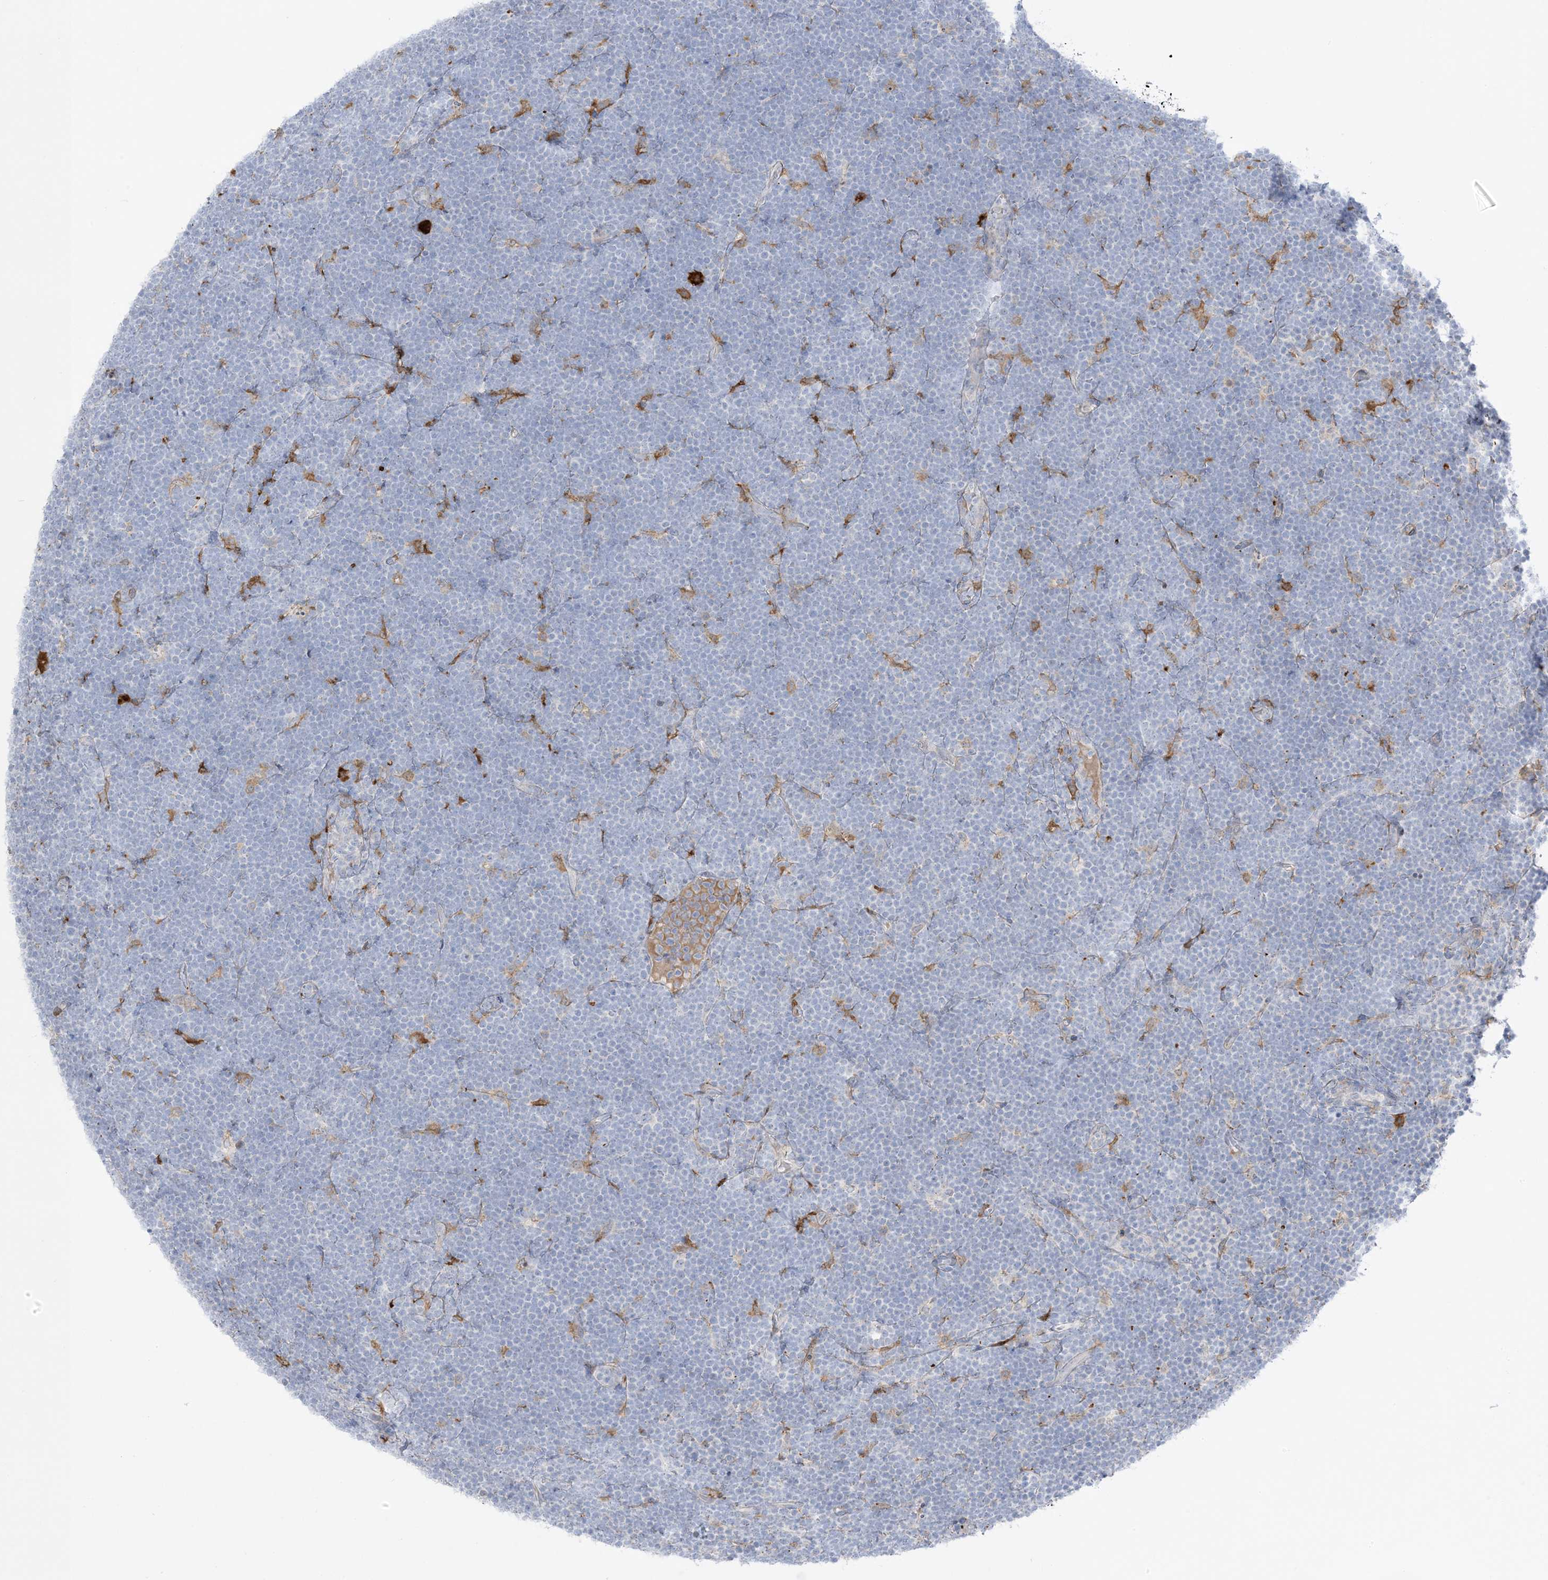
{"staining": {"intensity": "negative", "quantity": "none", "location": "none"}, "tissue": "lymphoma", "cell_type": "Tumor cells", "image_type": "cancer", "snomed": [{"axis": "morphology", "description": "Malignant lymphoma, non-Hodgkin's type, High grade"}, {"axis": "topography", "description": "Lymph node"}], "caption": "Human high-grade malignant lymphoma, non-Hodgkin's type stained for a protein using immunohistochemistry (IHC) shows no positivity in tumor cells.", "gene": "ICMT", "patient": {"sex": "male", "age": 13}}